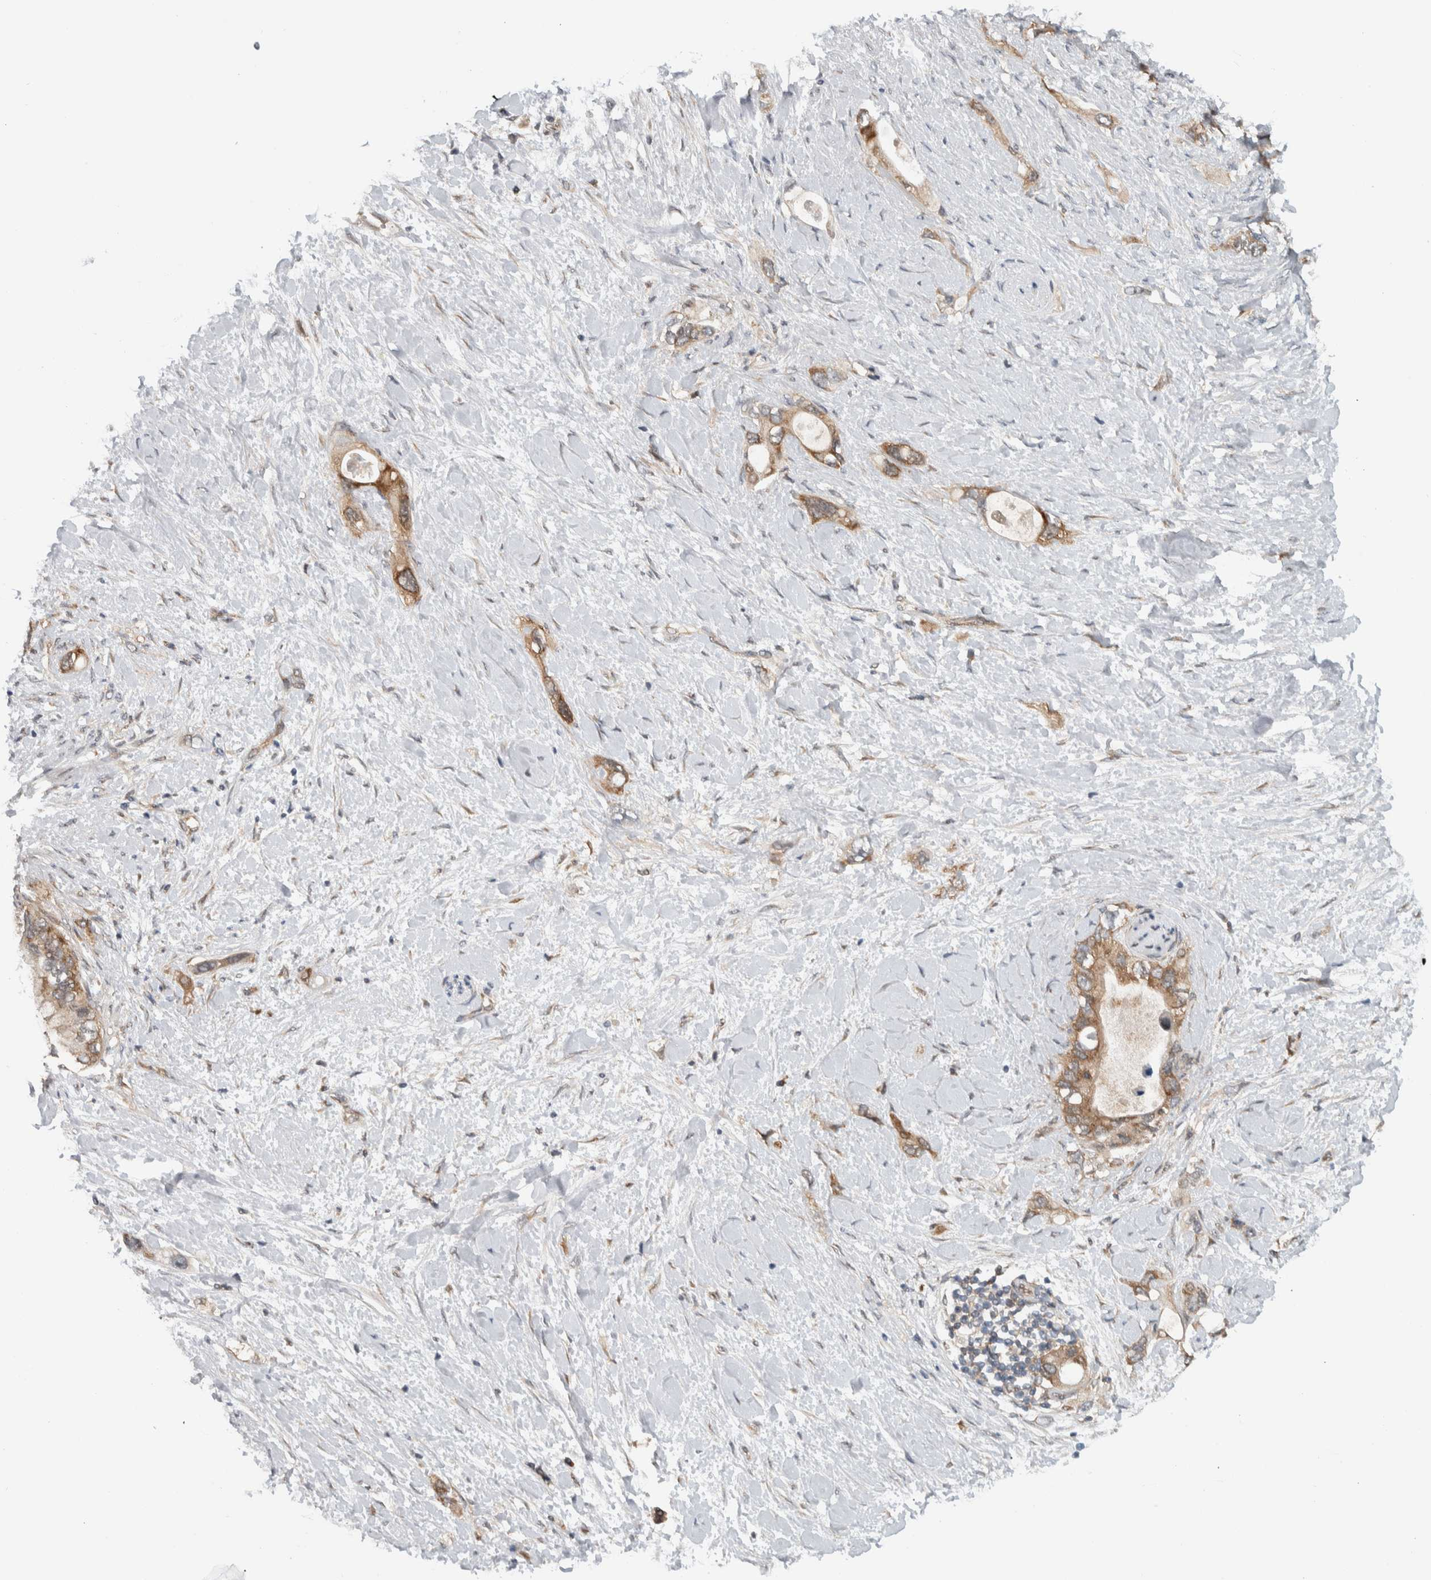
{"staining": {"intensity": "moderate", "quantity": ">75%", "location": "cytoplasmic/membranous"}, "tissue": "pancreatic cancer", "cell_type": "Tumor cells", "image_type": "cancer", "snomed": [{"axis": "morphology", "description": "Adenocarcinoma, NOS"}, {"axis": "topography", "description": "Pancreas"}], "caption": "Pancreatic cancer stained with a brown dye demonstrates moderate cytoplasmic/membranous positive expression in about >75% of tumor cells.", "gene": "CCDC43", "patient": {"sex": "female", "age": 56}}